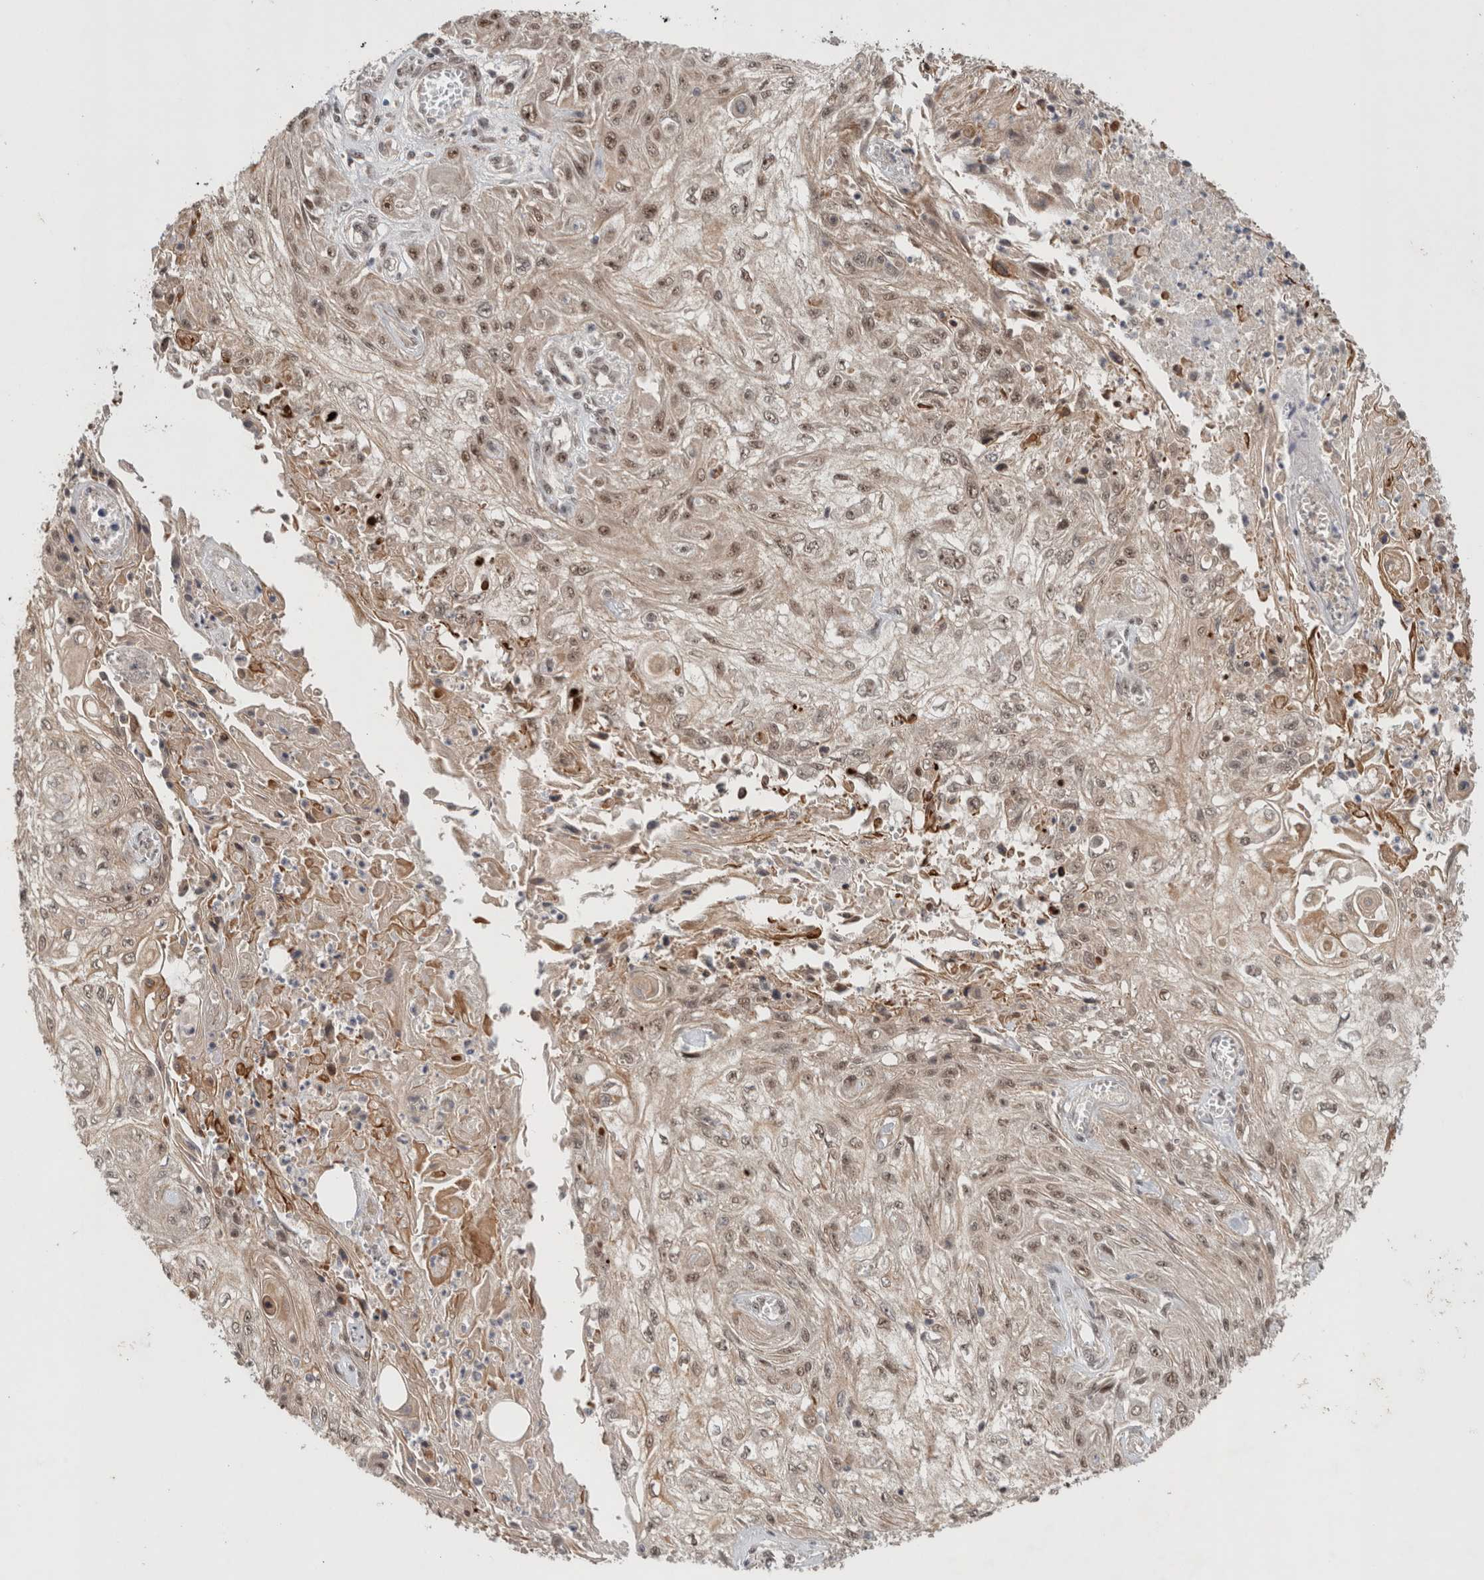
{"staining": {"intensity": "weak", "quantity": ">75%", "location": "cytoplasmic/membranous,nuclear"}, "tissue": "skin cancer", "cell_type": "Tumor cells", "image_type": "cancer", "snomed": [{"axis": "morphology", "description": "Squamous cell carcinoma, NOS"}, {"axis": "morphology", "description": "Squamous cell carcinoma, metastatic, NOS"}, {"axis": "topography", "description": "Skin"}, {"axis": "topography", "description": "Lymph node"}], "caption": "The histopathology image reveals immunohistochemical staining of skin cancer (metastatic squamous cell carcinoma). There is weak cytoplasmic/membranous and nuclear expression is appreciated in about >75% of tumor cells.", "gene": "MPHOSPH6", "patient": {"sex": "male", "age": 75}}